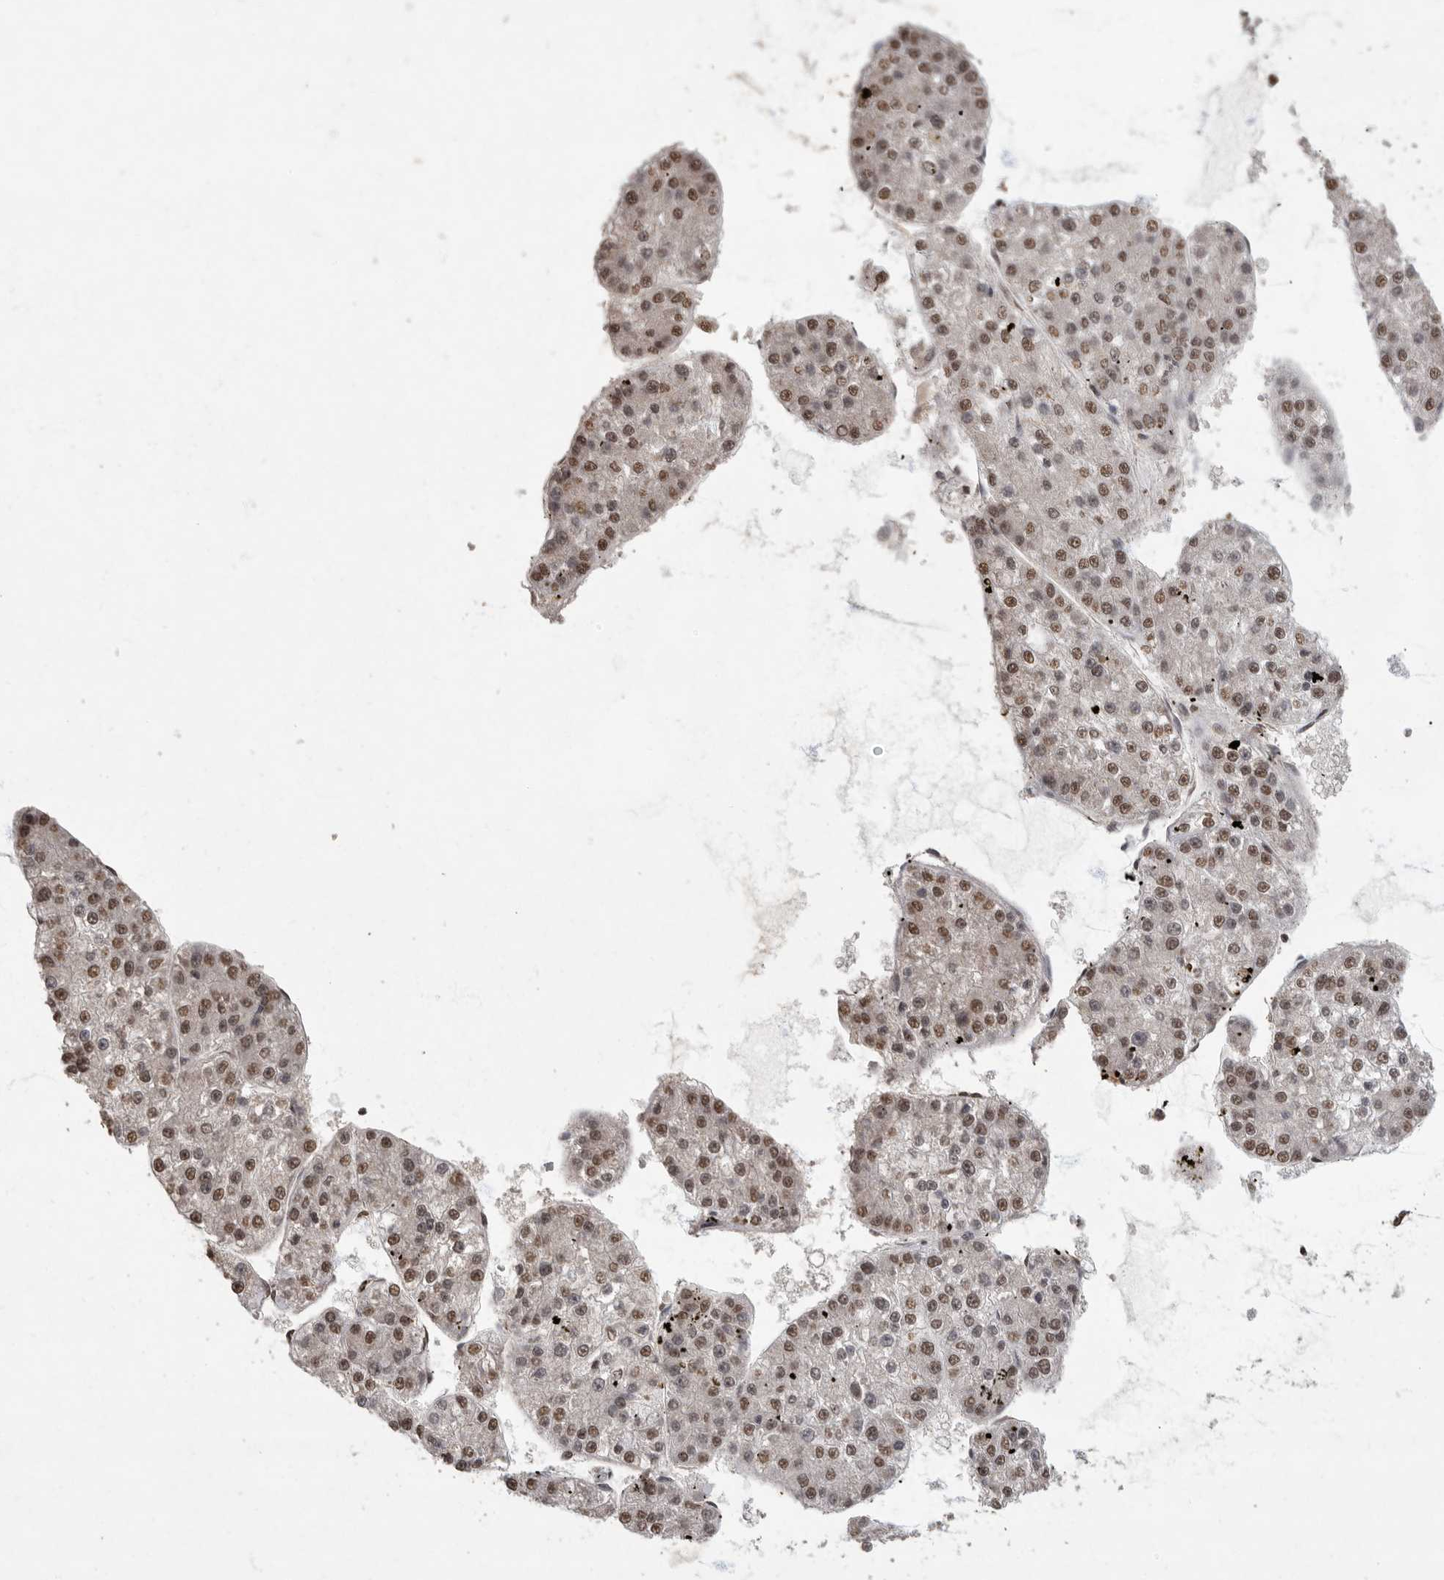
{"staining": {"intensity": "moderate", "quantity": ">75%", "location": "nuclear"}, "tissue": "liver cancer", "cell_type": "Tumor cells", "image_type": "cancer", "snomed": [{"axis": "morphology", "description": "Carcinoma, Hepatocellular, NOS"}, {"axis": "topography", "description": "Liver"}], "caption": "Liver cancer stained with immunohistochemistry (IHC) displays moderate nuclear positivity in approximately >75% of tumor cells. Using DAB (brown) and hematoxylin (blue) stains, captured at high magnification using brightfield microscopy.", "gene": "NBL1", "patient": {"sex": "female", "age": 73}}